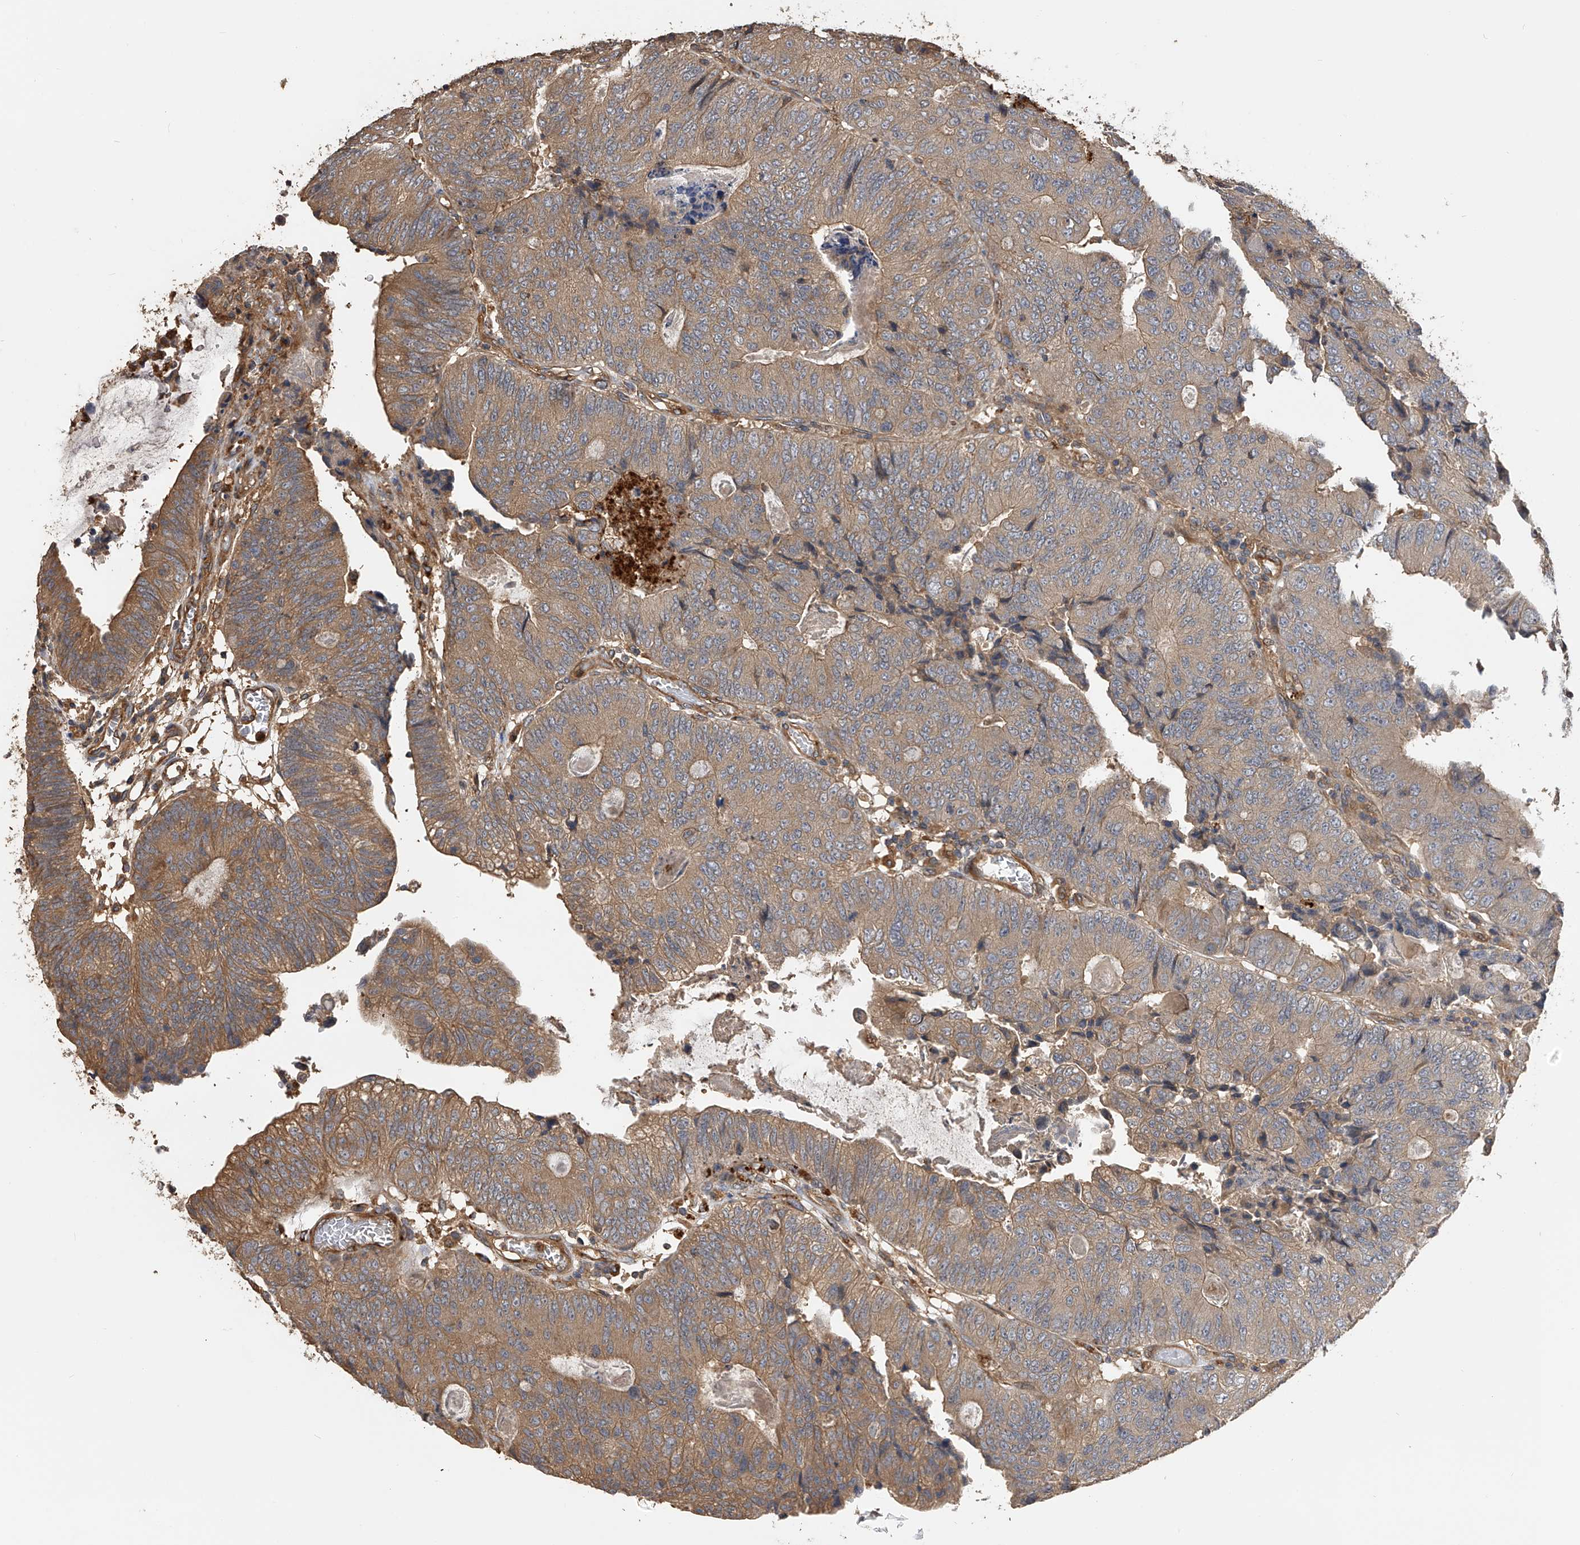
{"staining": {"intensity": "moderate", "quantity": ">75%", "location": "cytoplasmic/membranous"}, "tissue": "colorectal cancer", "cell_type": "Tumor cells", "image_type": "cancer", "snomed": [{"axis": "morphology", "description": "Adenocarcinoma, NOS"}, {"axis": "topography", "description": "Colon"}], "caption": "An image of human colorectal adenocarcinoma stained for a protein shows moderate cytoplasmic/membranous brown staining in tumor cells. Using DAB (brown) and hematoxylin (blue) stains, captured at high magnification using brightfield microscopy.", "gene": "PTPRA", "patient": {"sex": "female", "age": 67}}